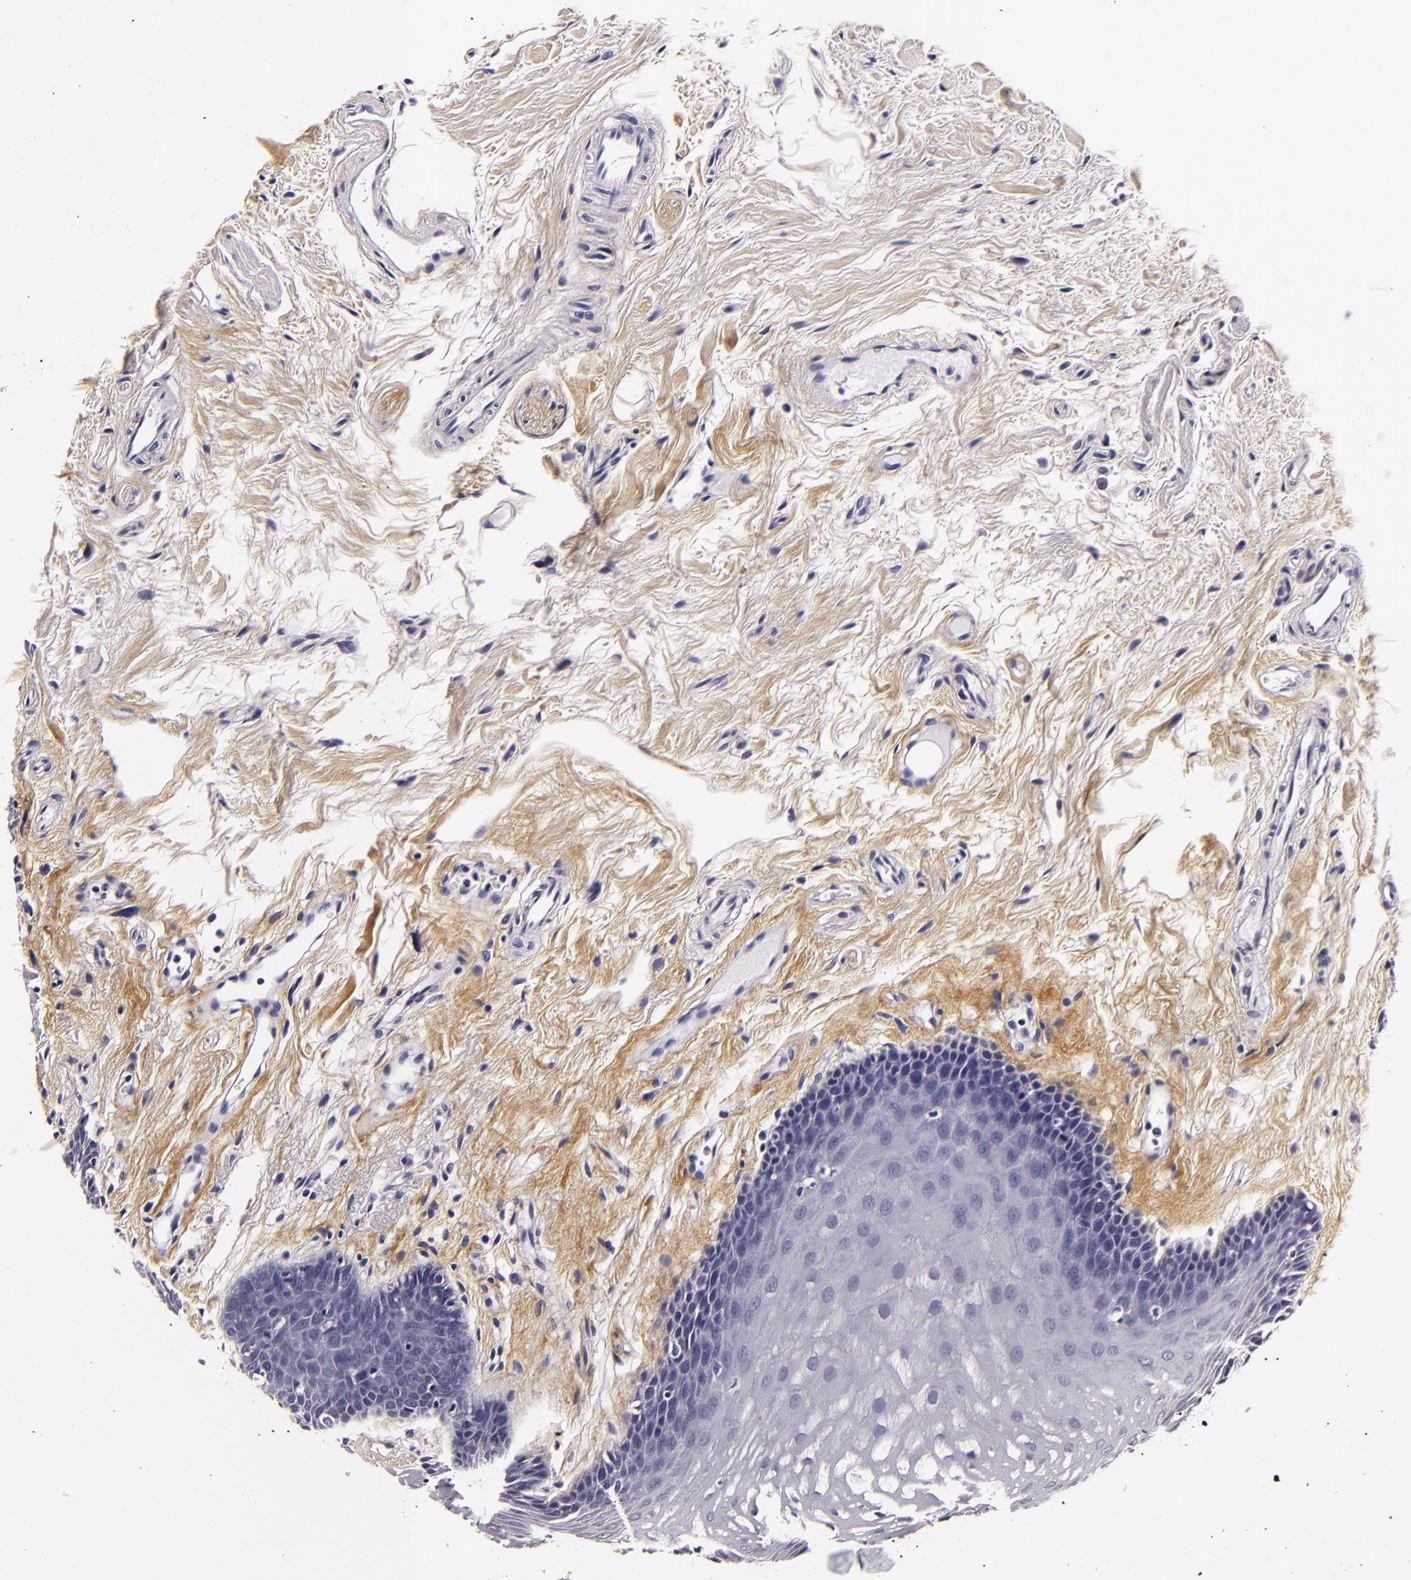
{"staining": {"intensity": "negative", "quantity": "none", "location": "none"}, "tissue": "oral mucosa", "cell_type": "Squamous epithelial cells", "image_type": "normal", "snomed": [{"axis": "morphology", "description": "Normal tissue, NOS"}, {"axis": "topography", "description": "Oral tissue"}], "caption": "Immunohistochemistry (IHC) of benign human oral mucosa reveals no expression in squamous epithelial cells. Brightfield microscopy of IHC stained with DAB (brown) and hematoxylin (blue), captured at high magnification.", "gene": "FBN1", "patient": {"sex": "male", "age": 62}}